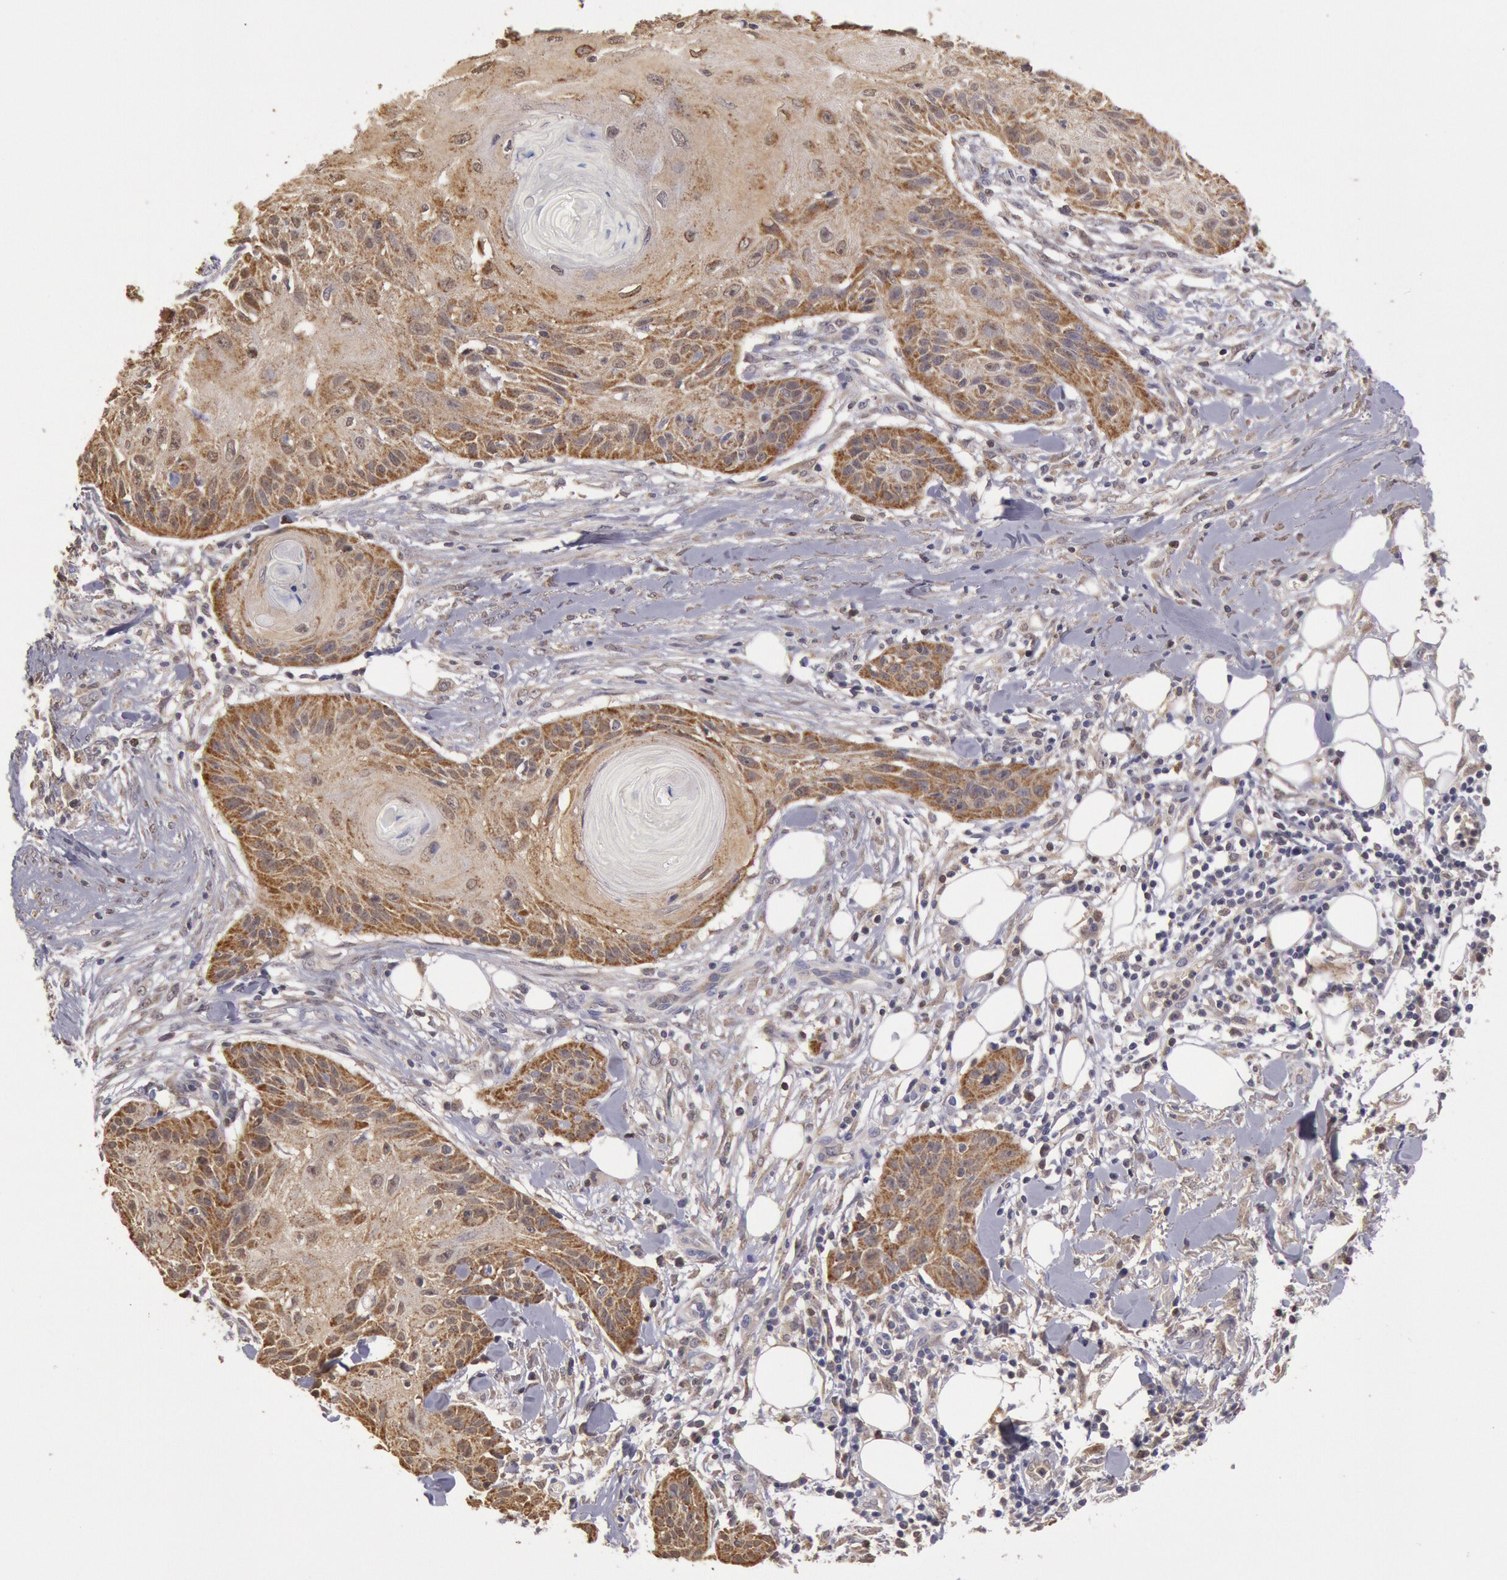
{"staining": {"intensity": "weak", "quantity": ">75%", "location": "cytoplasmic/membranous"}, "tissue": "skin cancer", "cell_type": "Tumor cells", "image_type": "cancer", "snomed": [{"axis": "morphology", "description": "Squamous cell carcinoma, NOS"}, {"axis": "topography", "description": "Skin"}], "caption": "High-power microscopy captured an immunohistochemistry micrograph of squamous cell carcinoma (skin), revealing weak cytoplasmic/membranous positivity in approximately >75% of tumor cells. (DAB (3,3'-diaminobenzidine) IHC with brightfield microscopy, high magnification).", "gene": "MPST", "patient": {"sex": "female", "age": 88}}